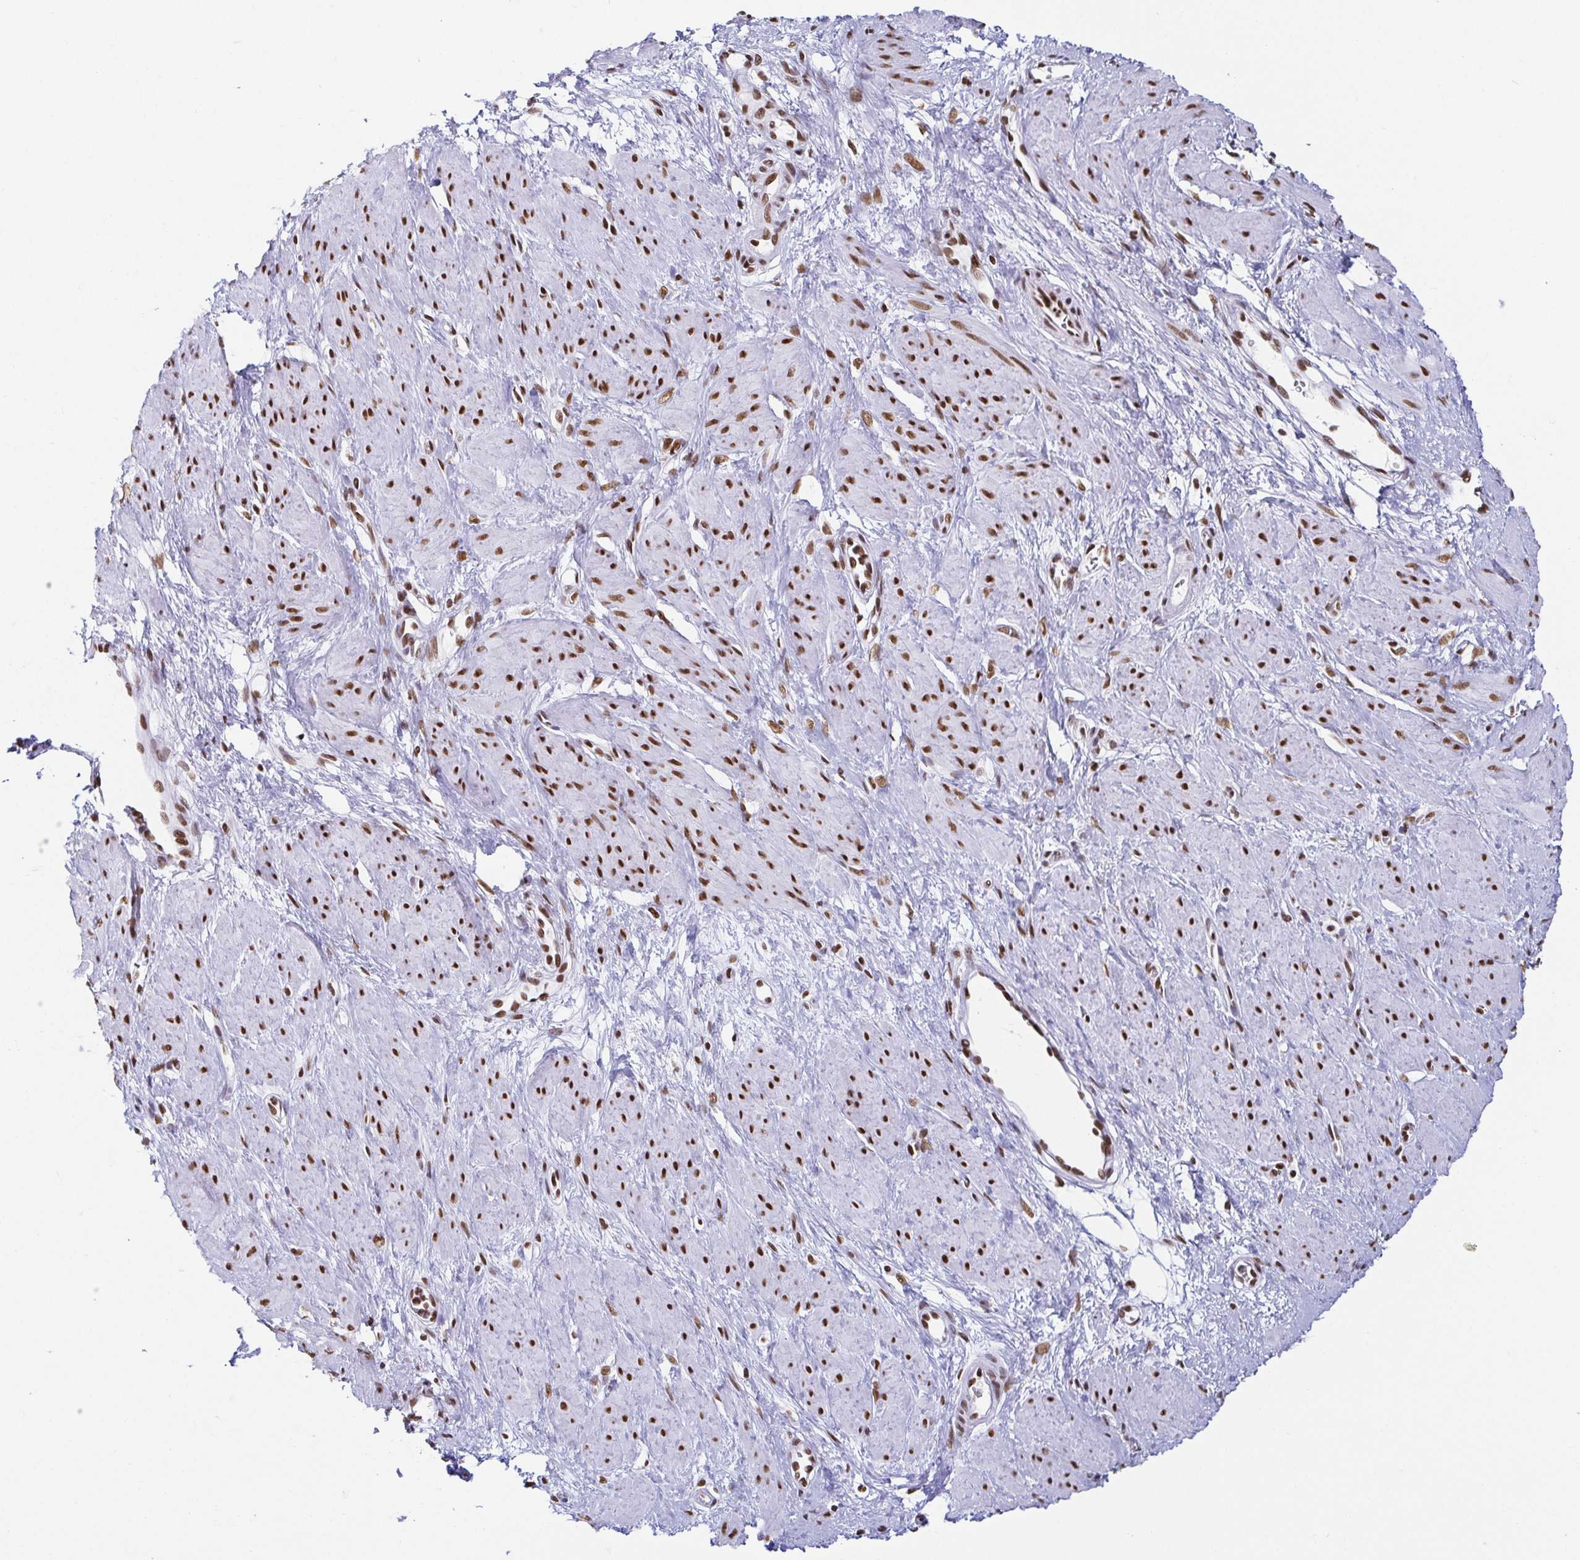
{"staining": {"intensity": "strong", "quantity": "25%-75%", "location": "nuclear"}, "tissue": "smooth muscle", "cell_type": "Smooth muscle cells", "image_type": "normal", "snomed": [{"axis": "morphology", "description": "Normal tissue, NOS"}, {"axis": "topography", "description": "Smooth muscle"}, {"axis": "topography", "description": "Uterus"}], "caption": "DAB (3,3'-diaminobenzidine) immunohistochemical staining of unremarkable human smooth muscle exhibits strong nuclear protein expression in approximately 25%-75% of smooth muscle cells. The staining was performed using DAB to visualize the protein expression in brown, while the nuclei were stained in blue with hematoxylin (Magnification: 20x).", "gene": "EWSR1", "patient": {"sex": "female", "age": 39}}